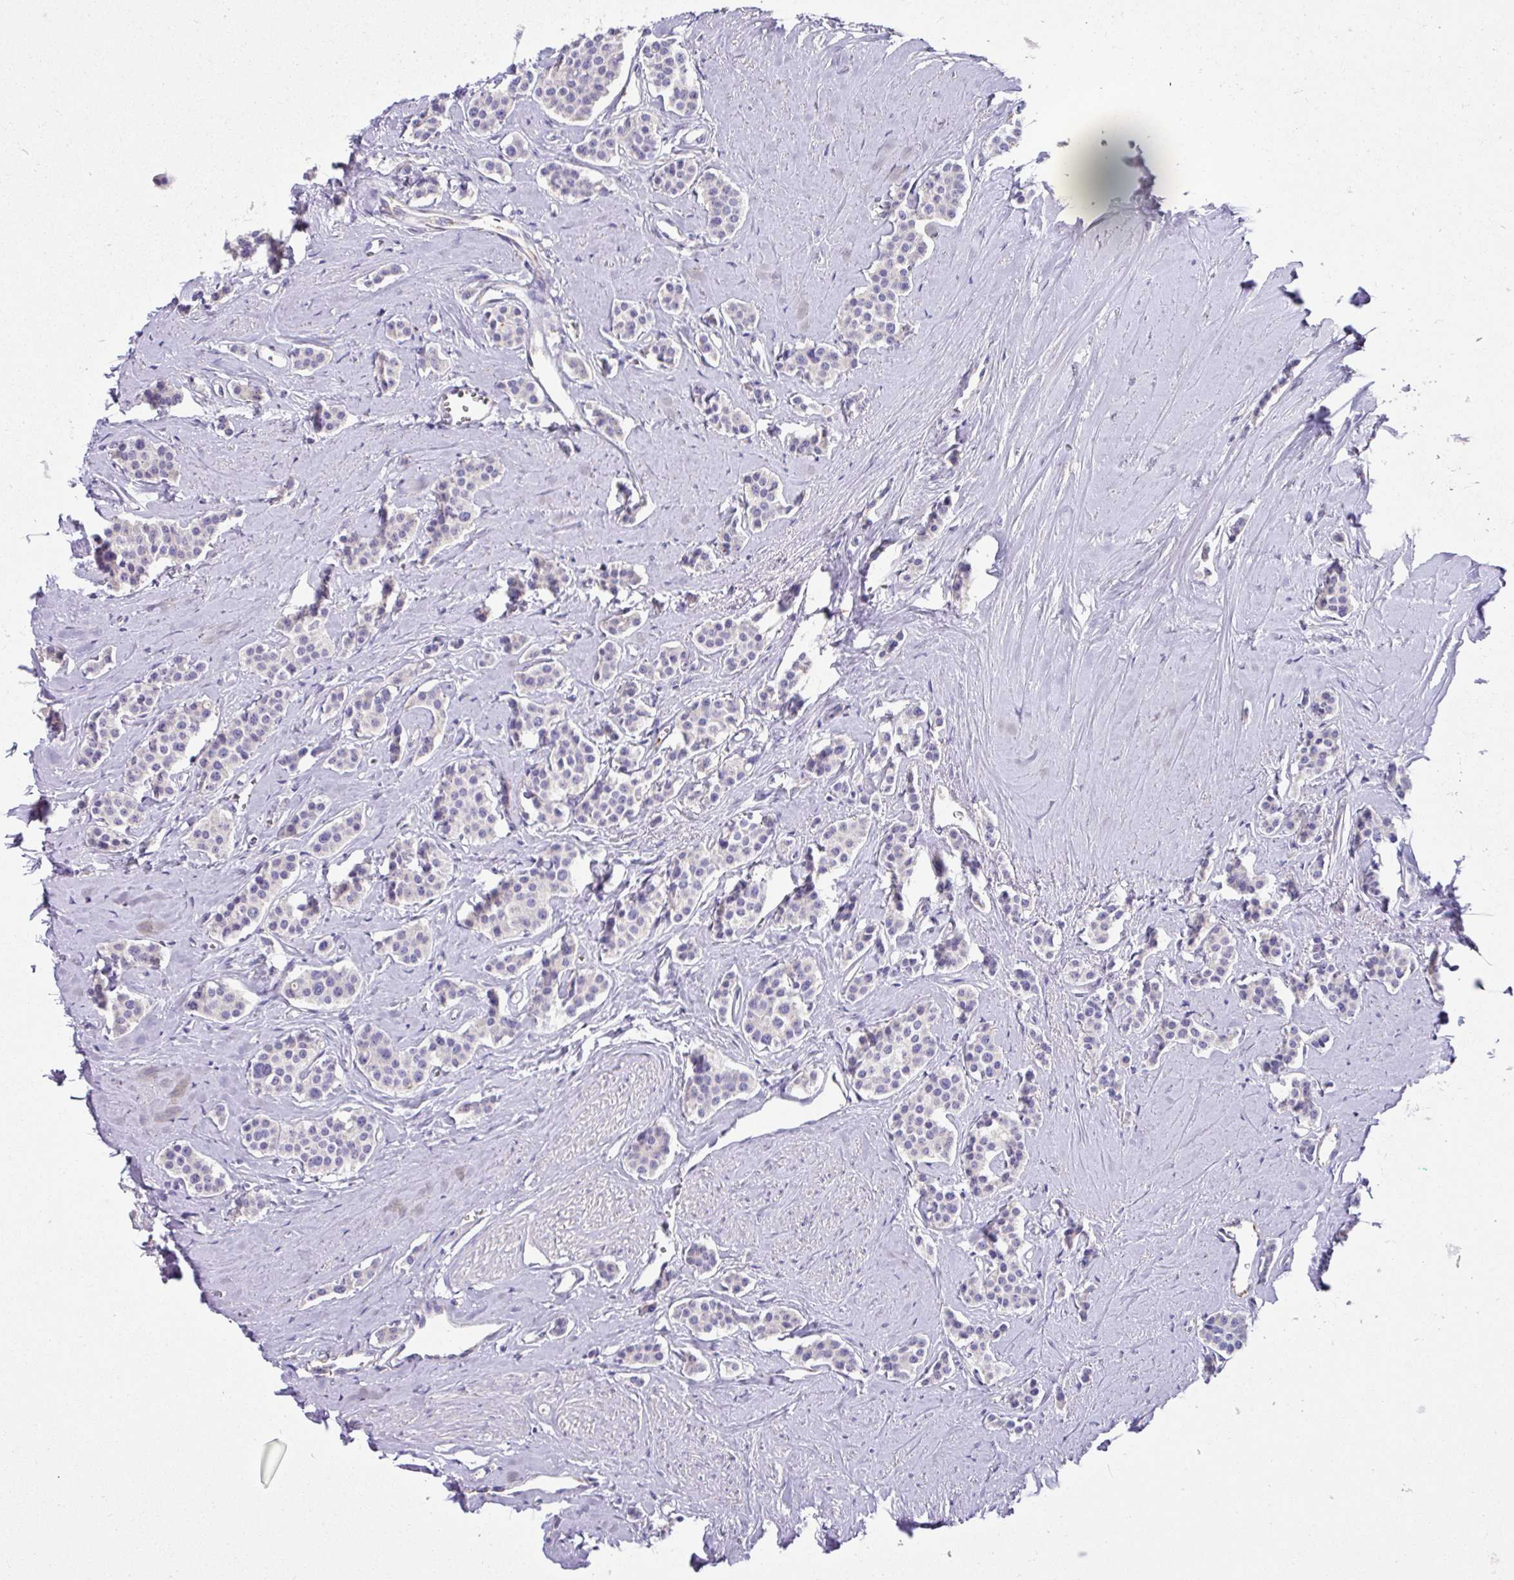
{"staining": {"intensity": "negative", "quantity": "none", "location": "none"}, "tissue": "carcinoid", "cell_type": "Tumor cells", "image_type": "cancer", "snomed": [{"axis": "morphology", "description": "Carcinoid, malignant, NOS"}, {"axis": "topography", "description": "Small intestine"}], "caption": "IHC of carcinoid (malignant) shows no expression in tumor cells.", "gene": "CRISP3", "patient": {"sex": "male", "age": 60}}